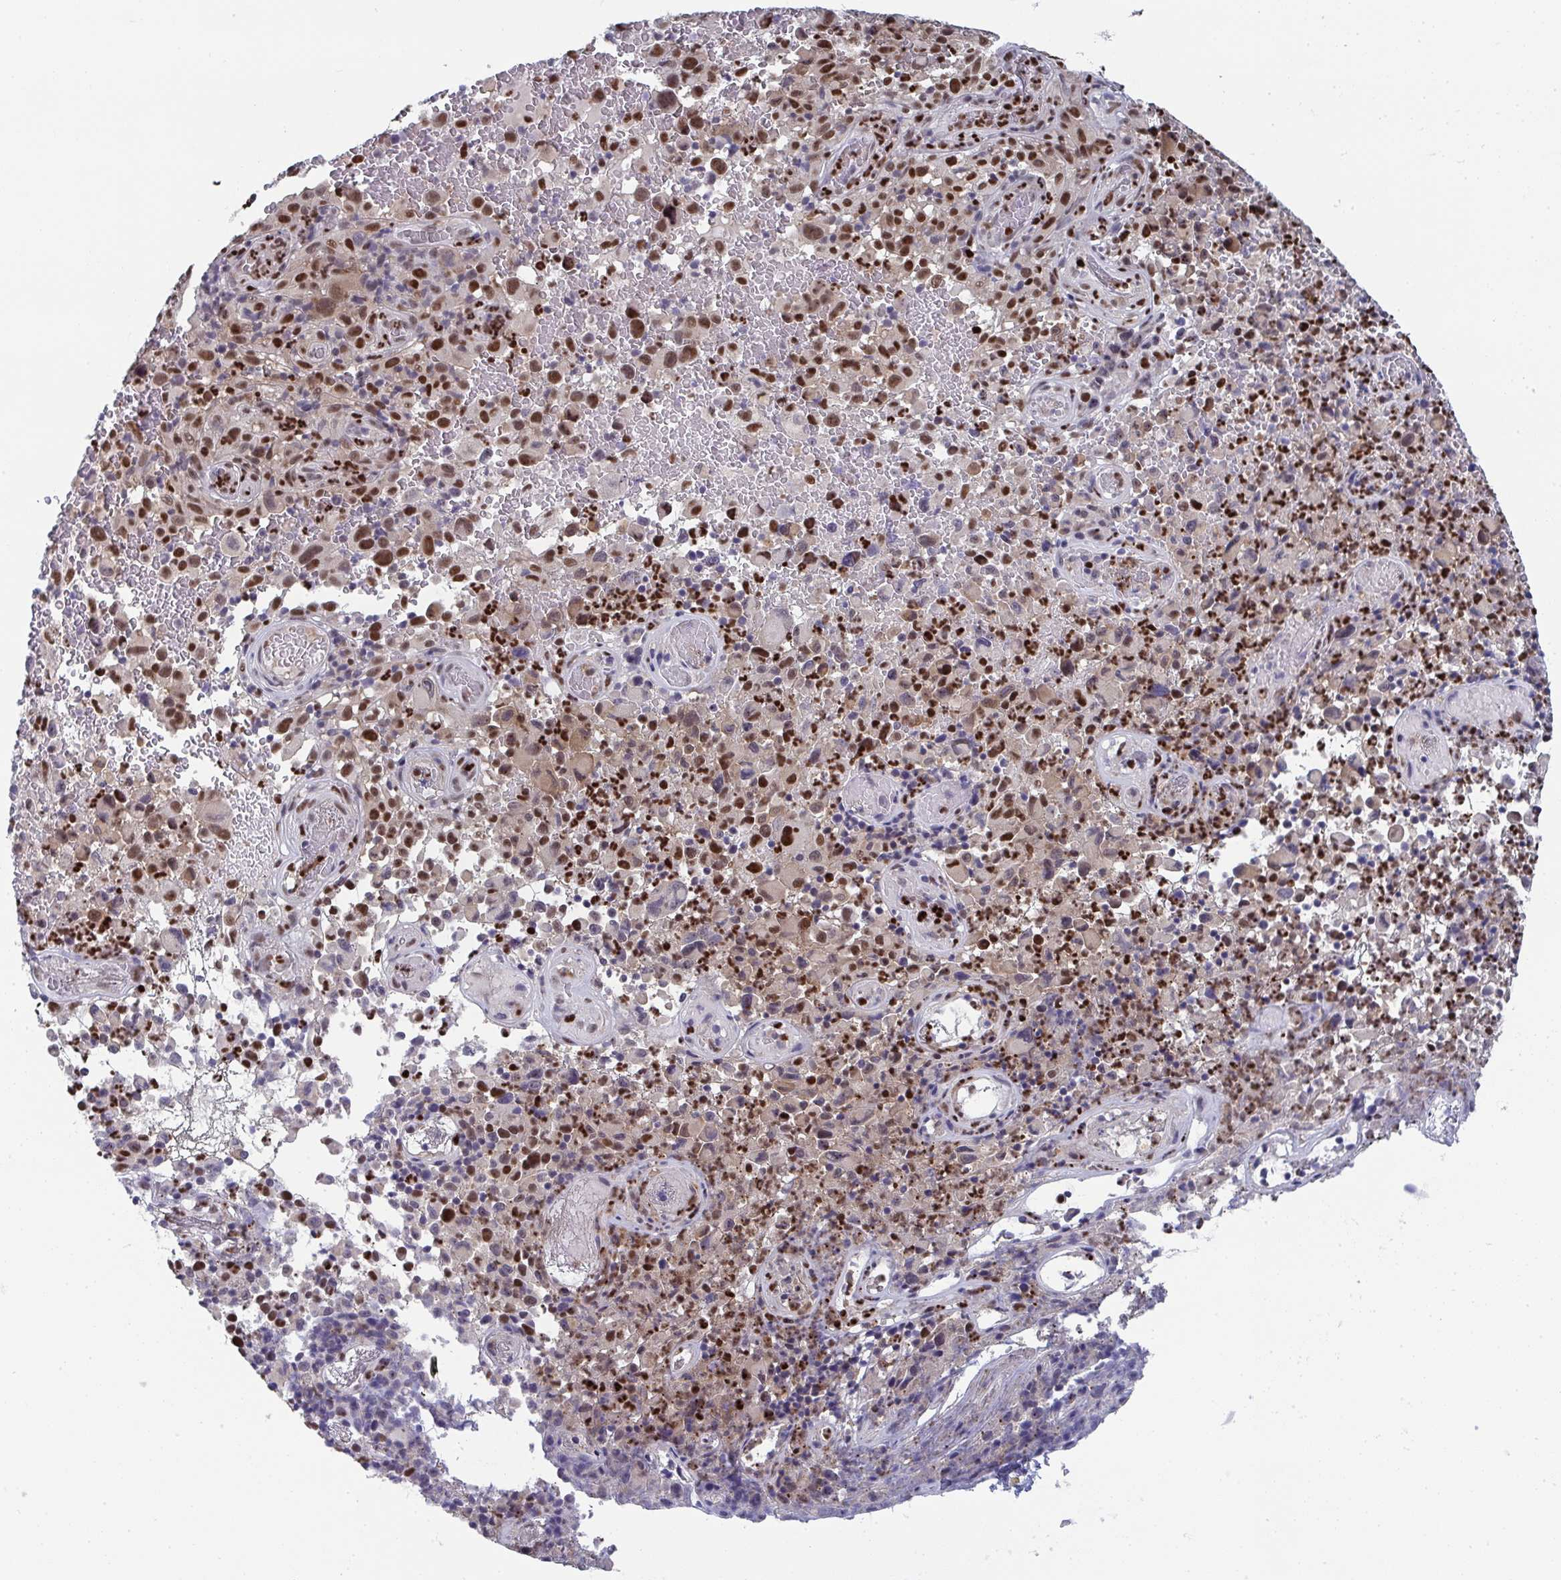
{"staining": {"intensity": "strong", "quantity": ">75%", "location": "nuclear"}, "tissue": "melanoma", "cell_type": "Tumor cells", "image_type": "cancer", "snomed": [{"axis": "morphology", "description": "Malignant melanoma, NOS"}, {"axis": "topography", "description": "Skin"}], "caption": "Protein expression analysis of melanoma reveals strong nuclear expression in about >75% of tumor cells.", "gene": "JDP2", "patient": {"sex": "female", "age": 82}}